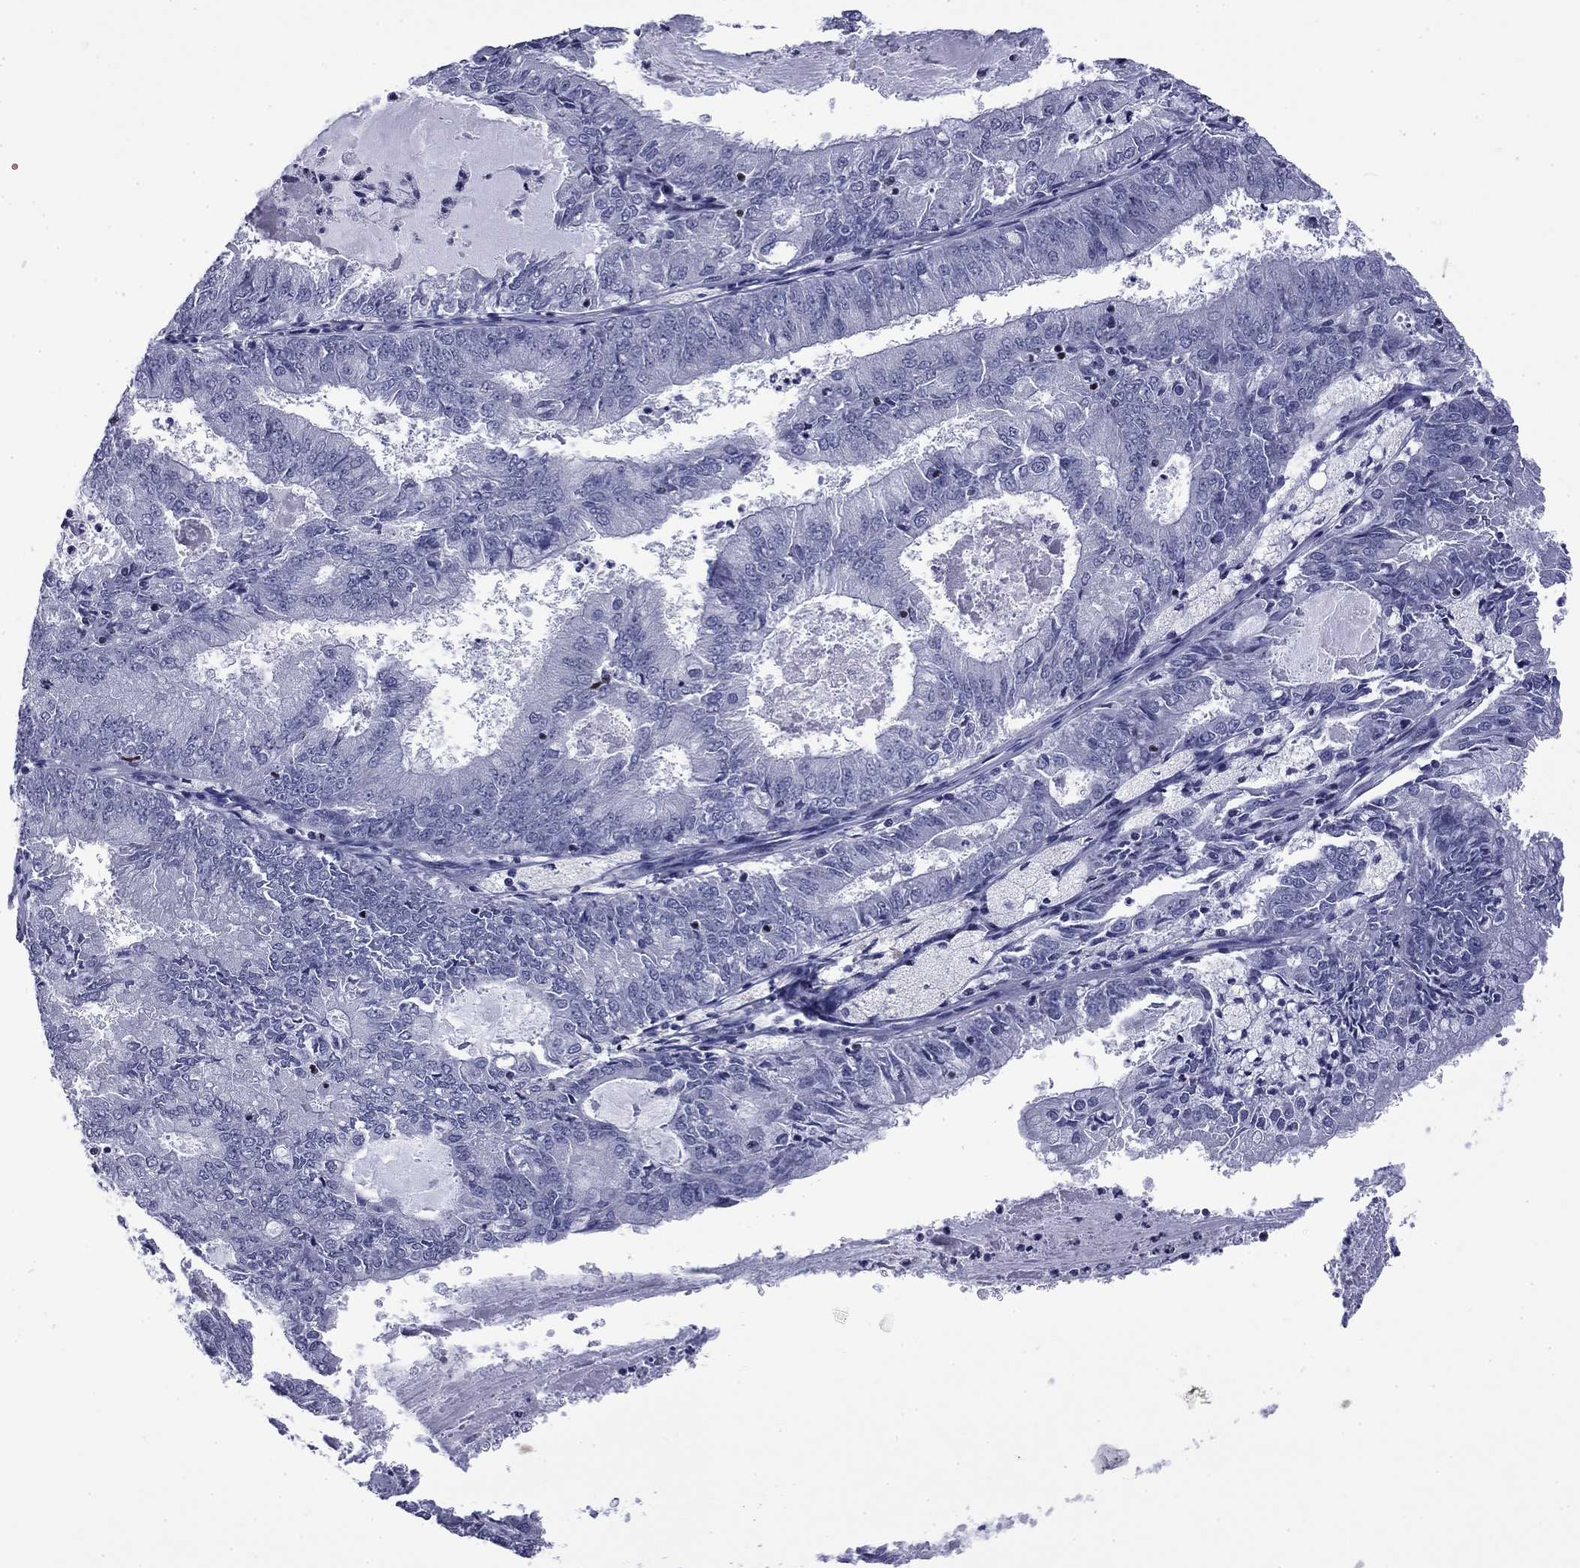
{"staining": {"intensity": "negative", "quantity": "none", "location": "none"}, "tissue": "endometrial cancer", "cell_type": "Tumor cells", "image_type": "cancer", "snomed": [{"axis": "morphology", "description": "Adenocarcinoma, NOS"}, {"axis": "topography", "description": "Endometrium"}], "caption": "A histopathology image of endometrial cancer (adenocarcinoma) stained for a protein exhibits no brown staining in tumor cells.", "gene": "IKZF3", "patient": {"sex": "female", "age": 57}}